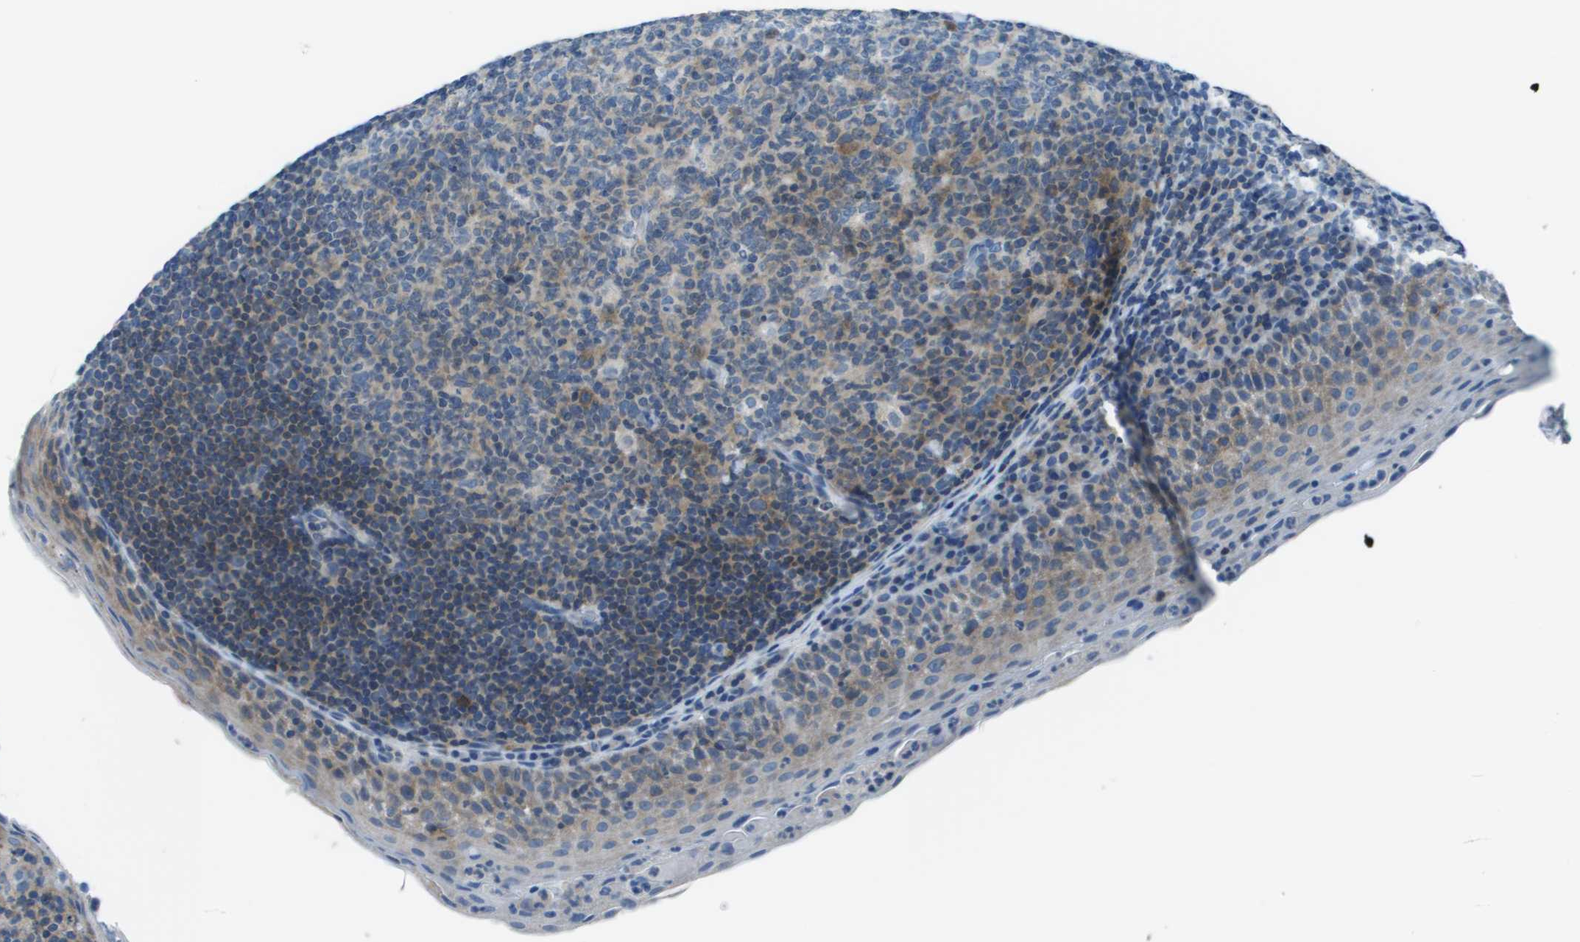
{"staining": {"intensity": "moderate", "quantity": "<25%", "location": "cytoplasmic/membranous"}, "tissue": "tonsil", "cell_type": "Germinal center cells", "image_type": "normal", "snomed": [{"axis": "morphology", "description": "Normal tissue, NOS"}, {"axis": "topography", "description": "Tonsil"}], "caption": "Unremarkable tonsil demonstrates moderate cytoplasmic/membranous expression in about <25% of germinal center cells, visualized by immunohistochemistry. (DAB = brown stain, brightfield microscopy at high magnification).", "gene": "STIP1", "patient": {"sex": "male", "age": 17}}